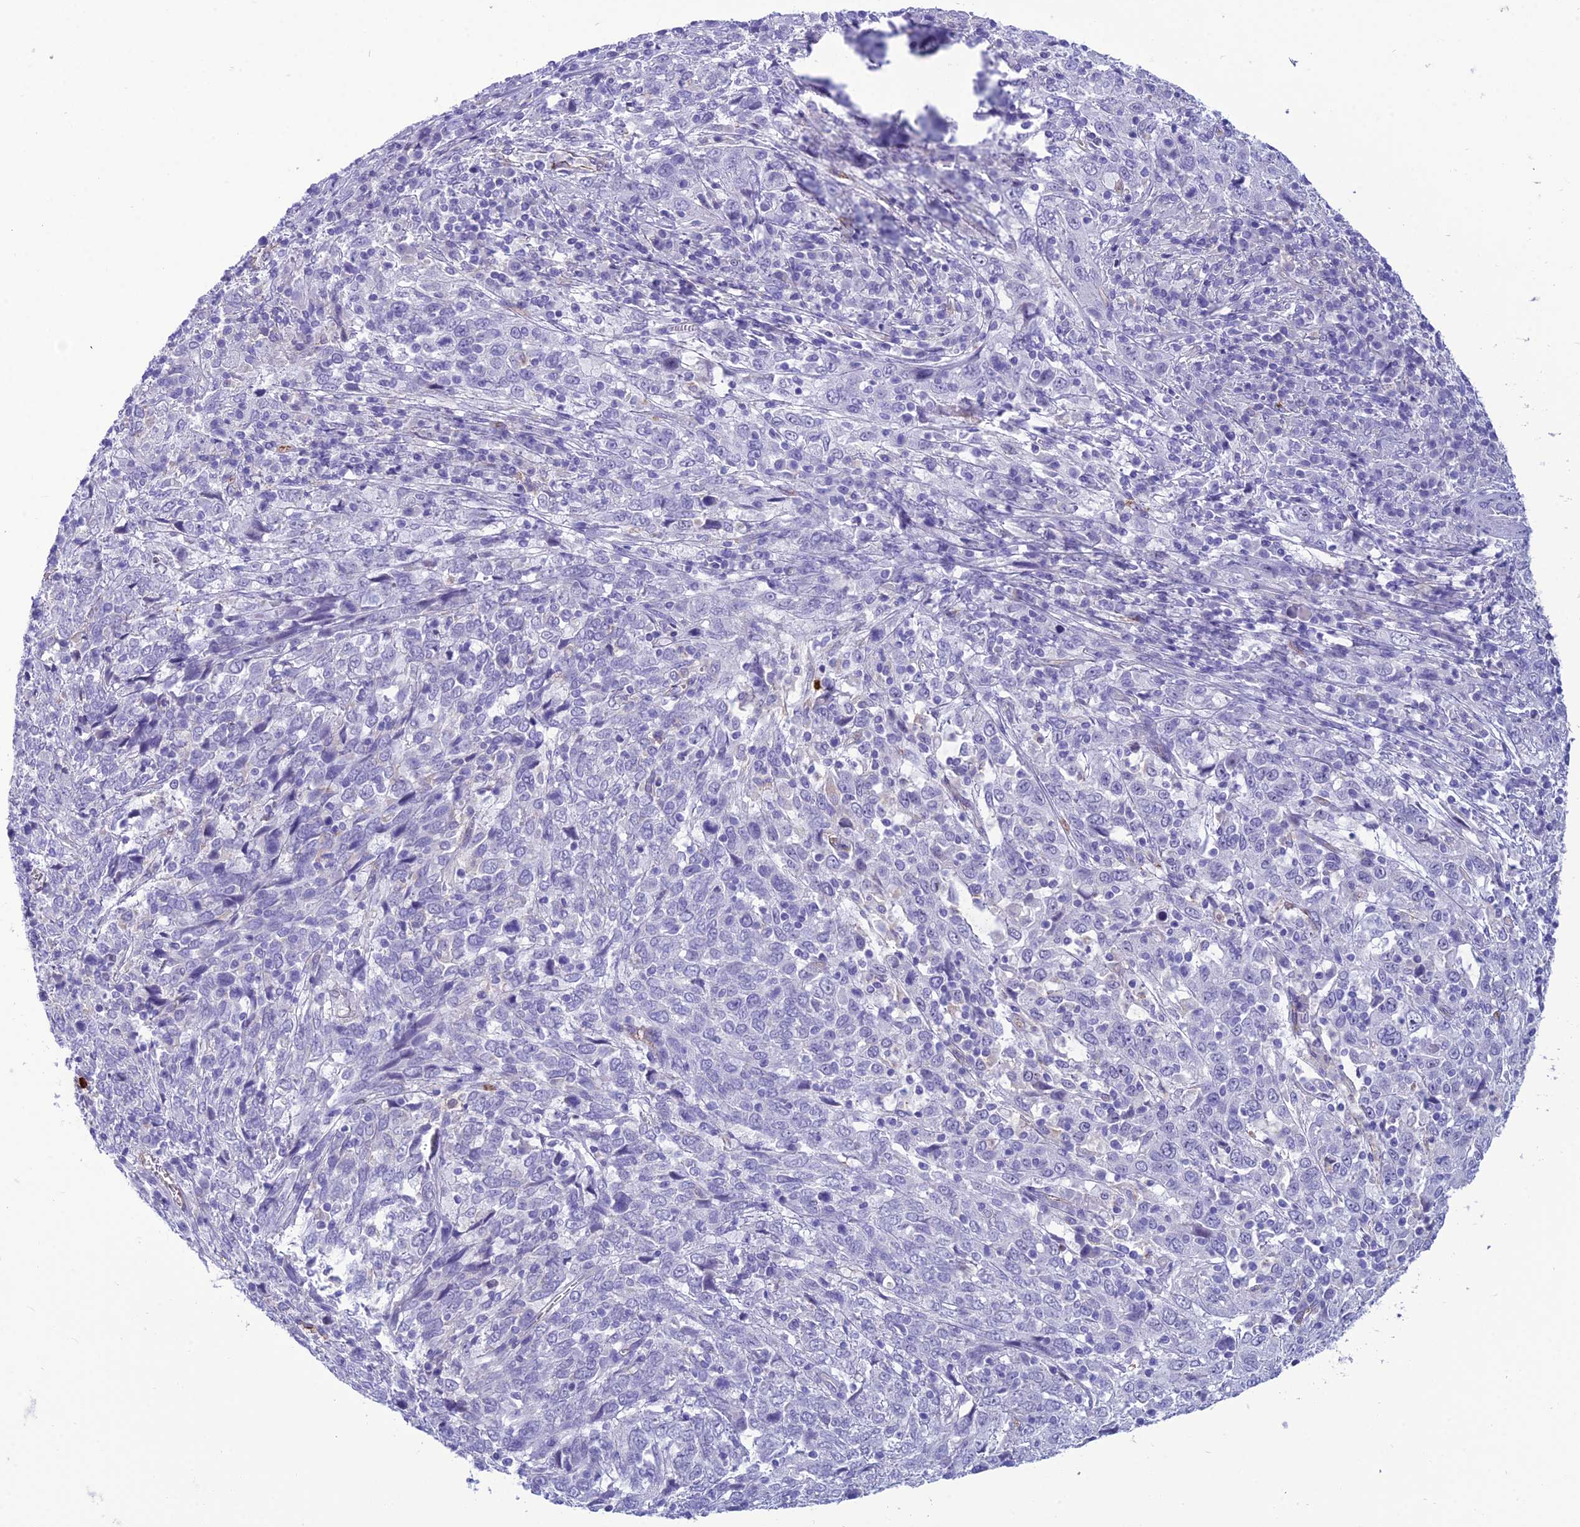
{"staining": {"intensity": "negative", "quantity": "none", "location": "none"}, "tissue": "cervical cancer", "cell_type": "Tumor cells", "image_type": "cancer", "snomed": [{"axis": "morphology", "description": "Squamous cell carcinoma, NOS"}, {"axis": "topography", "description": "Cervix"}], "caption": "A histopathology image of human cervical cancer (squamous cell carcinoma) is negative for staining in tumor cells.", "gene": "BBS7", "patient": {"sex": "female", "age": 46}}